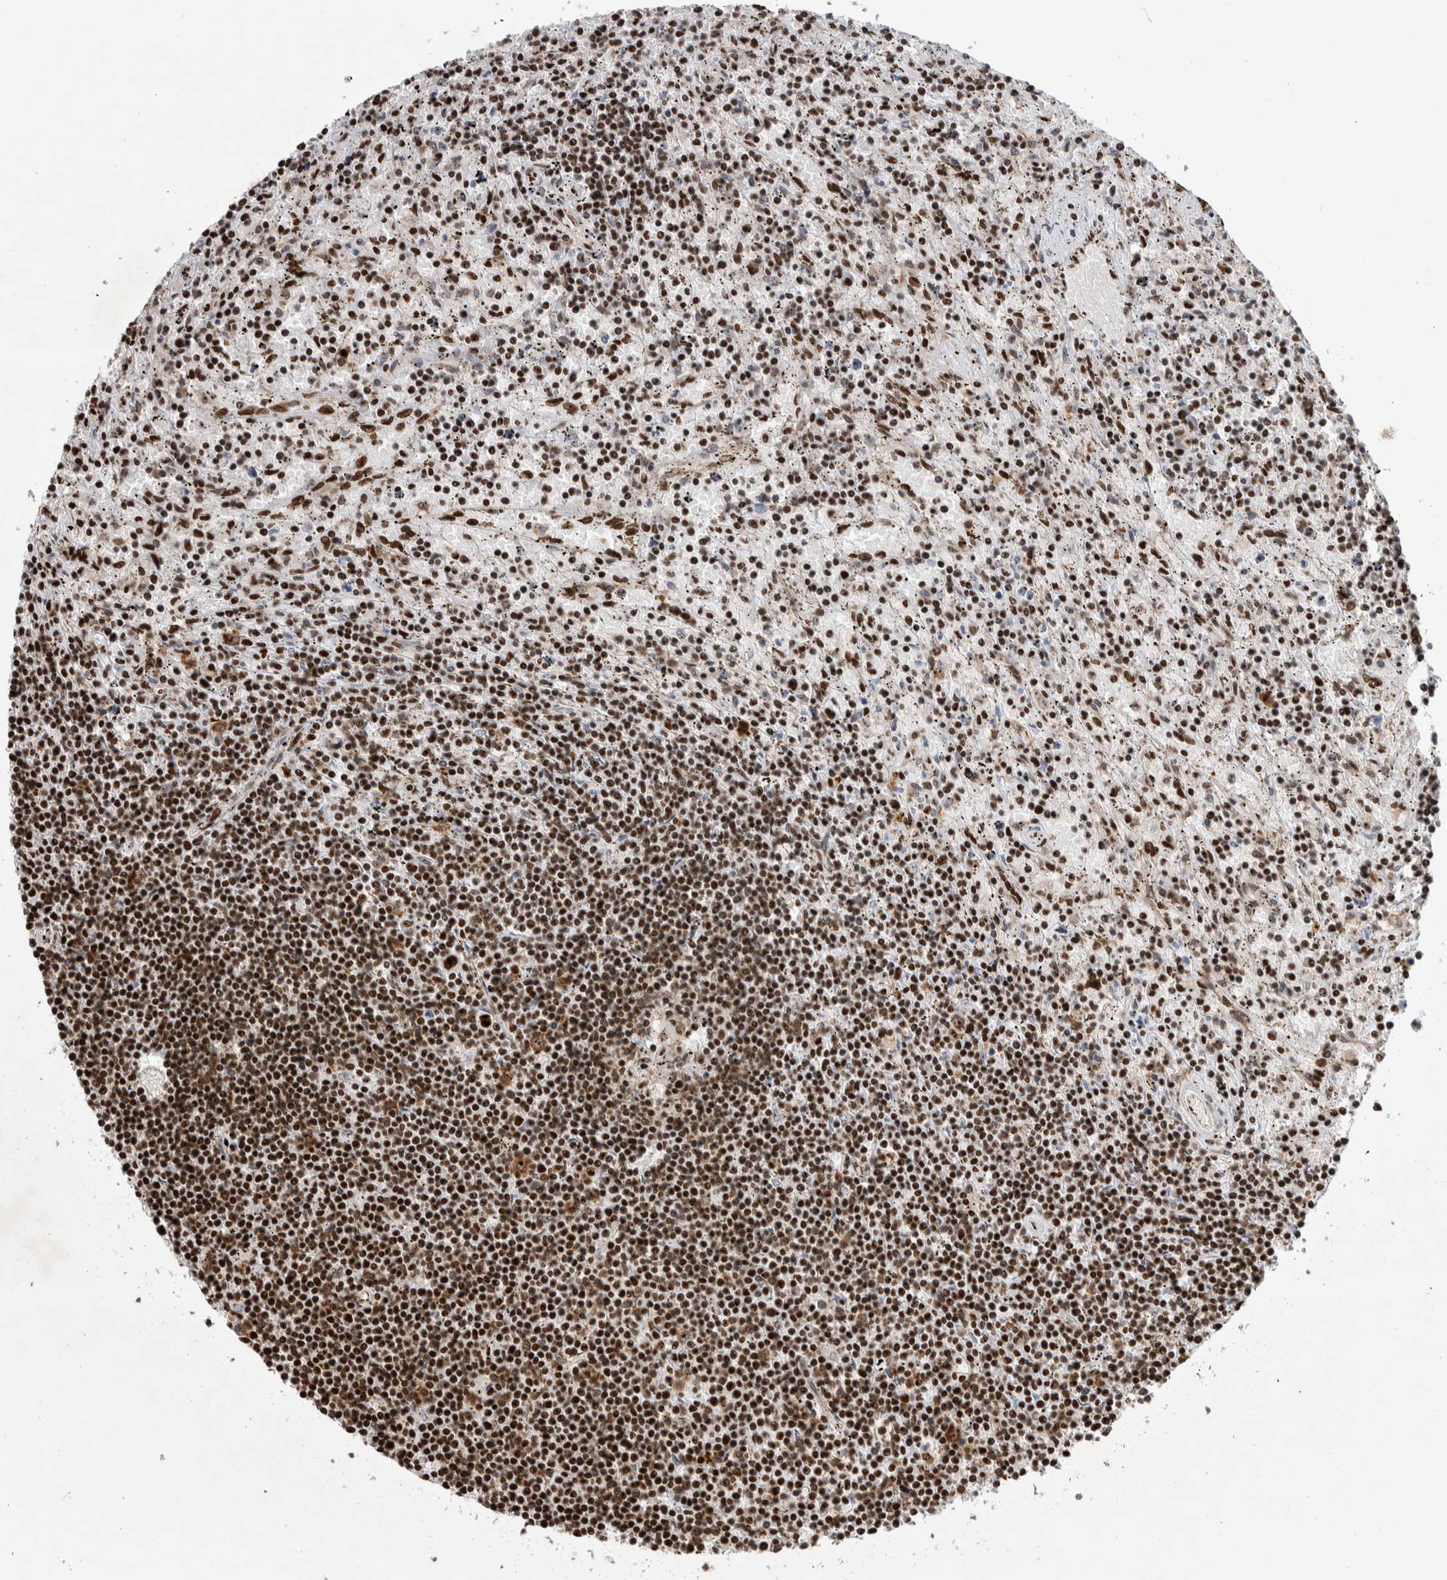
{"staining": {"intensity": "strong", "quantity": ">75%", "location": "nuclear"}, "tissue": "lymphoma", "cell_type": "Tumor cells", "image_type": "cancer", "snomed": [{"axis": "morphology", "description": "Malignant lymphoma, non-Hodgkin's type, Low grade"}, {"axis": "topography", "description": "Spleen"}], "caption": "Human malignant lymphoma, non-Hodgkin's type (low-grade) stained with a protein marker demonstrates strong staining in tumor cells.", "gene": "NCL", "patient": {"sex": "male", "age": 76}}